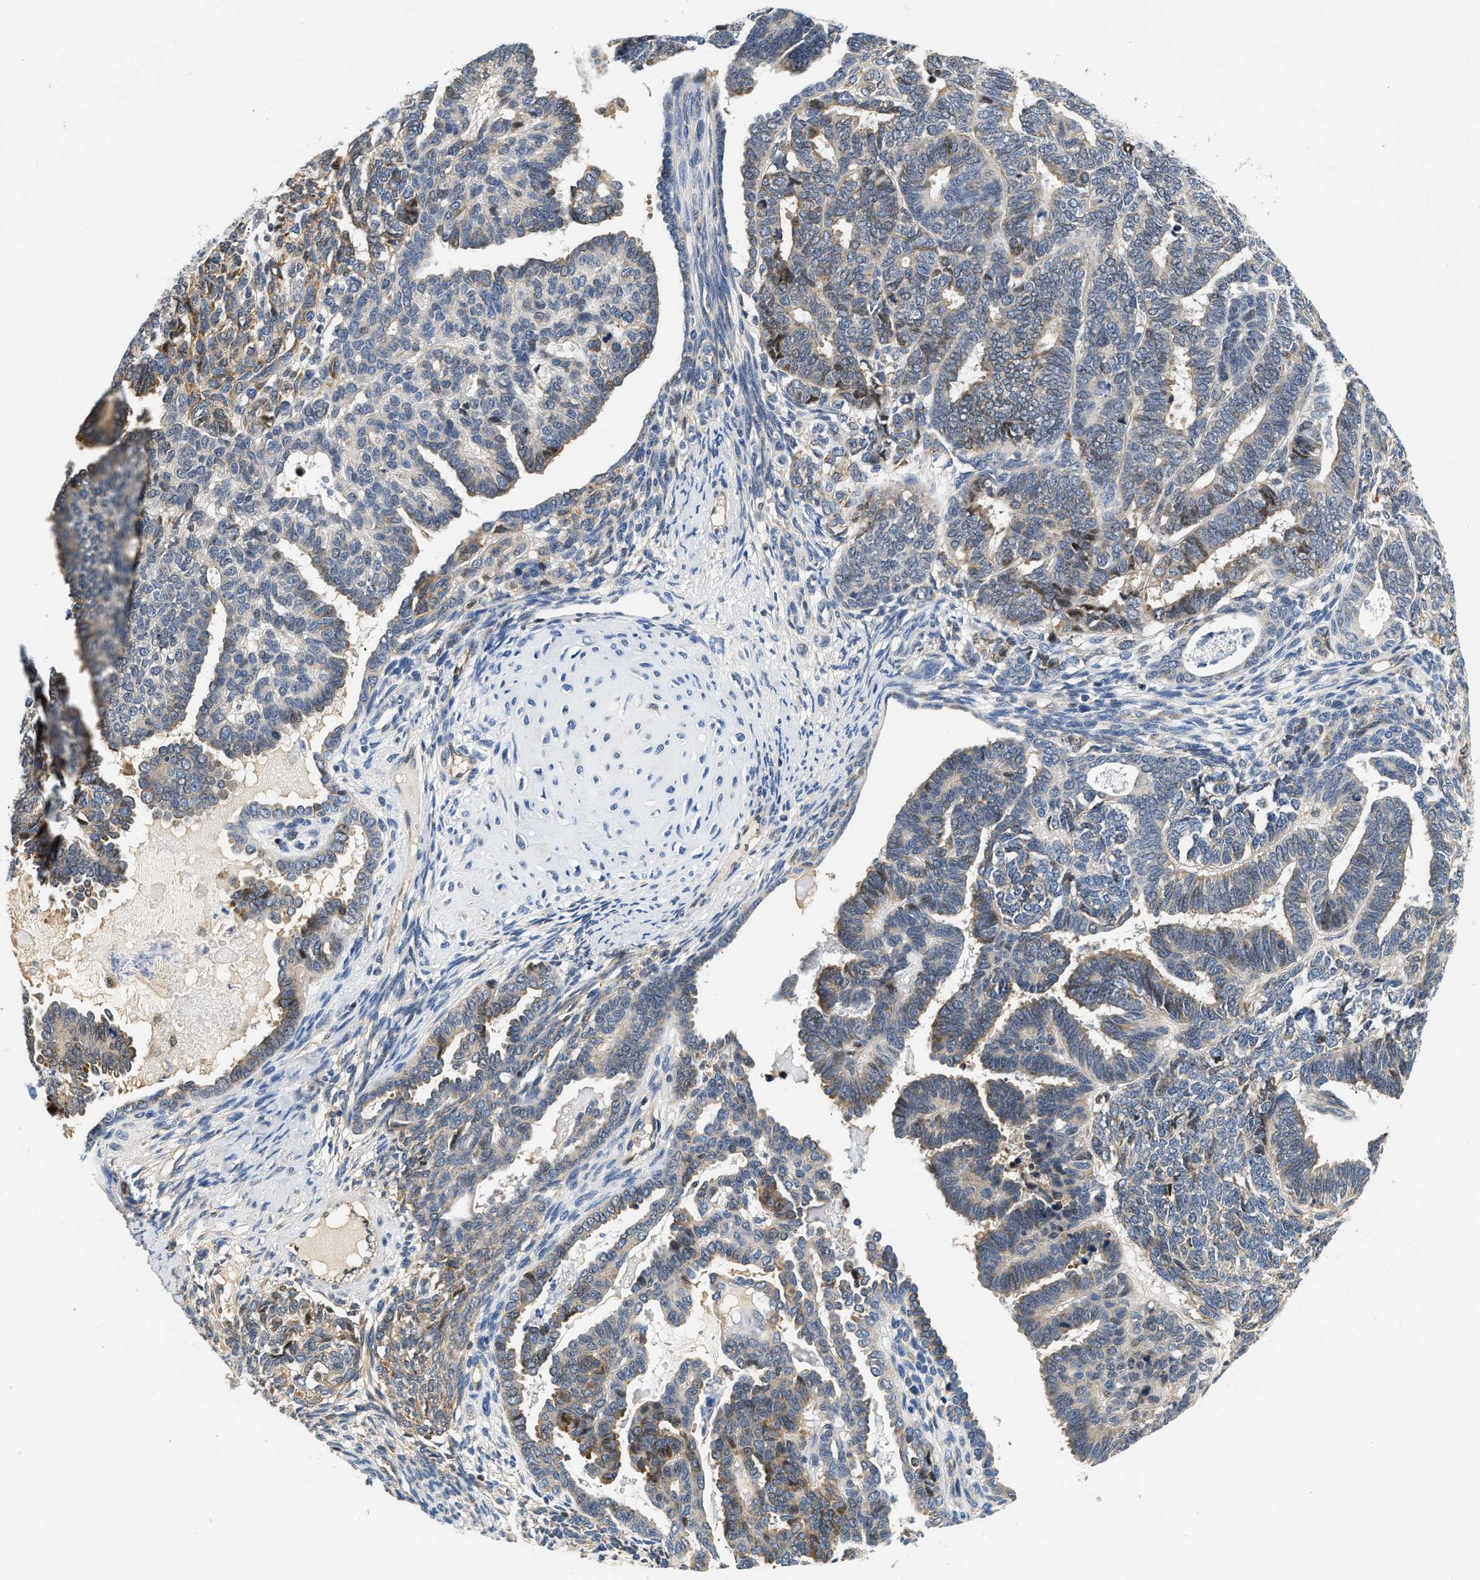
{"staining": {"intensity": "moderate", "quantity": "<25%", "location": "cytoplasmic/membranous"}, "tissue": "endometrial cancer", "cell_type": "Tumor cells", "image_type": "cancer", "snomed": [{"axis": "morphology", "description": "Neoplasm, malignant, NOS"}, {"axis": "topography", "description": "Endometrium"}], "caption": "Immunohistochemistry (IHC) staining of endometrial neoplasm (malignant), which exhibits low levels of moderate cytoplasmic/membranous positivity in approximately <25% of tumor cells indicating moderate cytoplasmic/membranous protein staining. The staining was performed using DAB (3,3'-diaminobenzidine) (brown) for protein detection and nuclei were counterstained in hematoxylin (blue).", "gene": "TNIP2", "patient": {"sex": "female", "age": 74}}